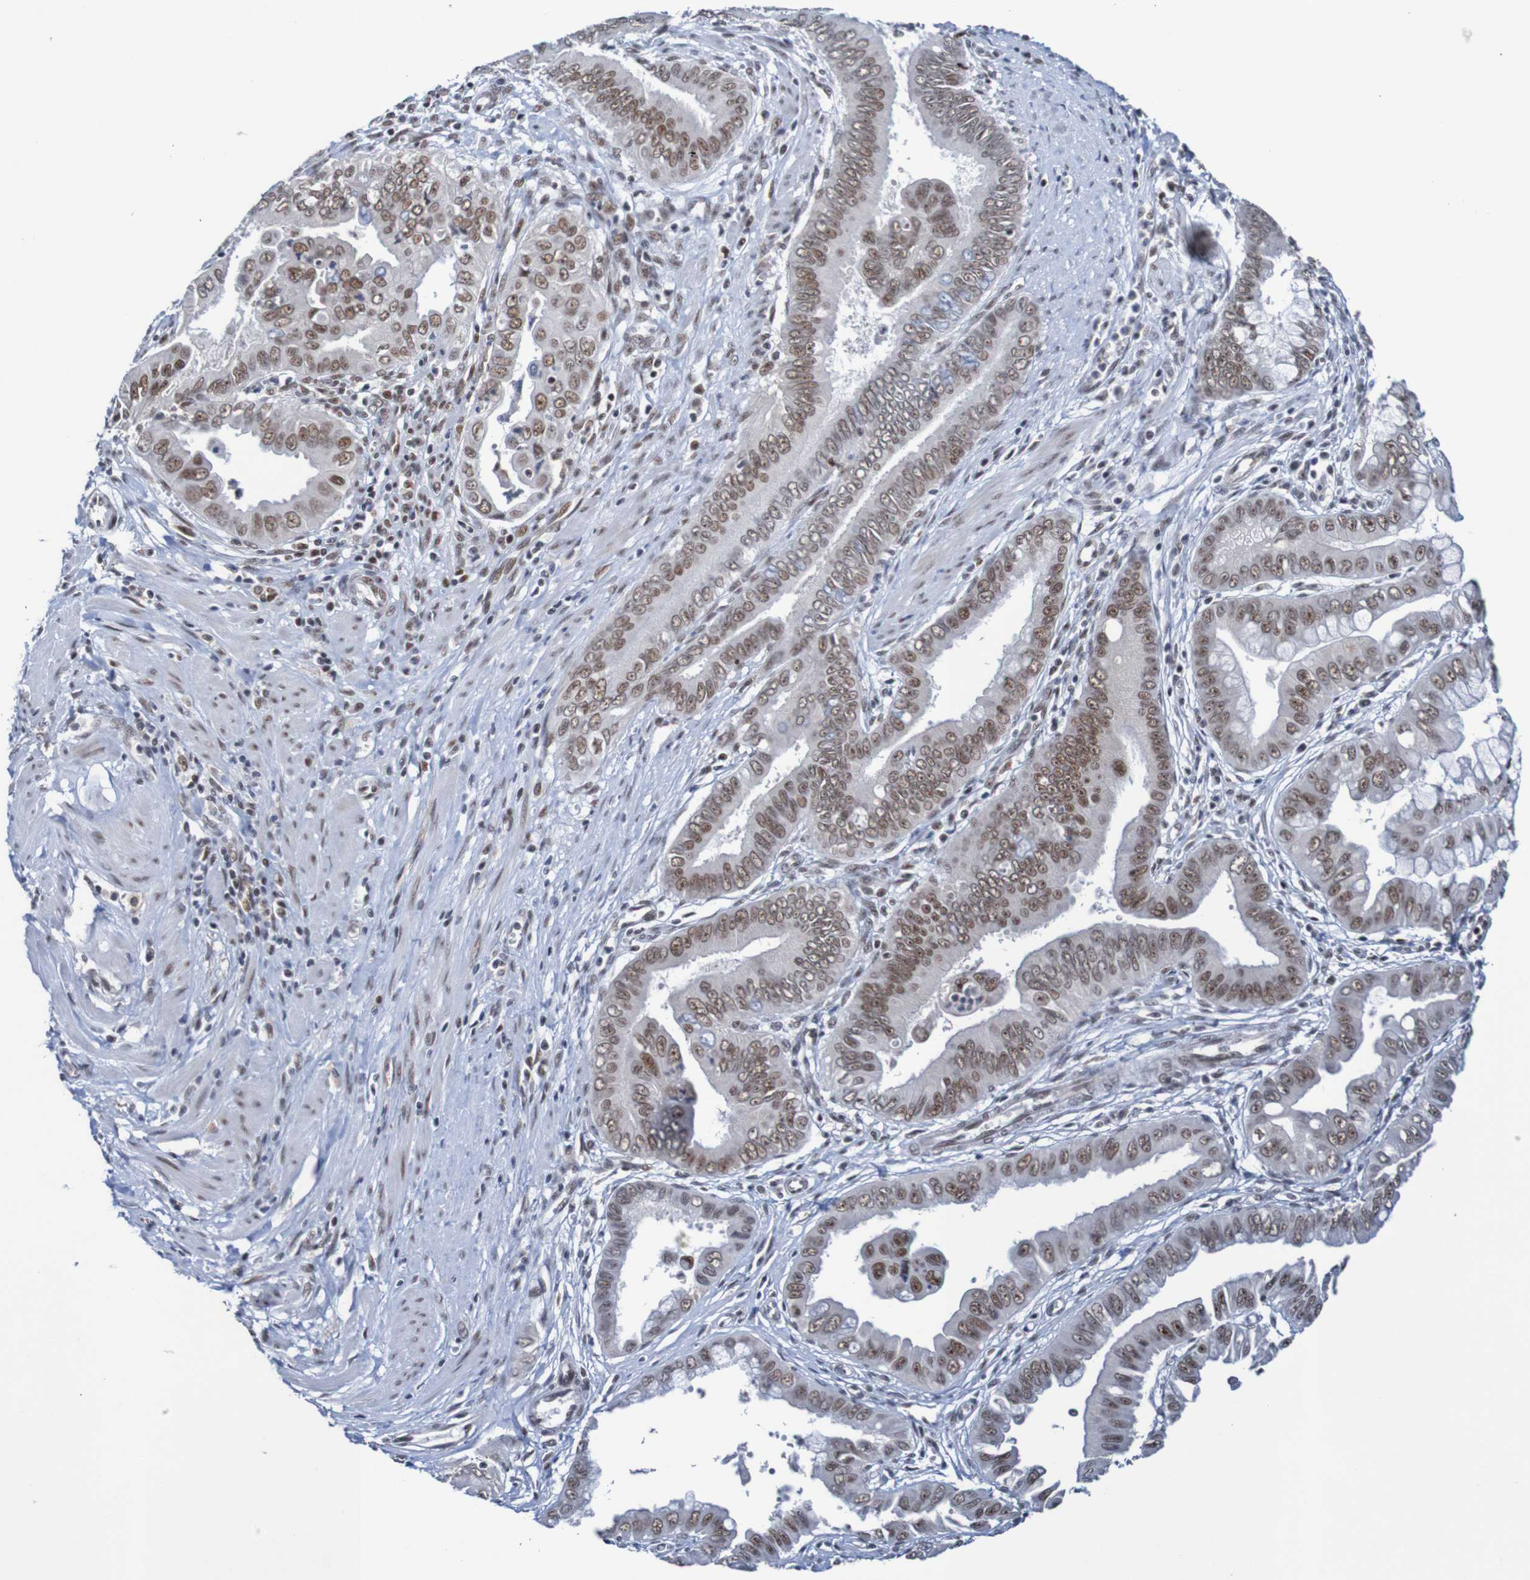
{"staining": {"intensity": "moderate", "quantity": ">75%", "location": "nuclear"}, "tissue": "pancreatic cancer", "cell_type": "Tumor cells", "image_type": "cancer", "snomed": [{"axis": "morphology", "description": "Normal tissue, NOS"}, {"axis": "topography", "description": "Lymph node"}], "caption": "IHC of pancreatic cancer exhibits medium levels of moderate nuclear staining in about >75% of tumor cells.", "gene": "CDC5L", "patient": {"sex": "male", "age": 50}}